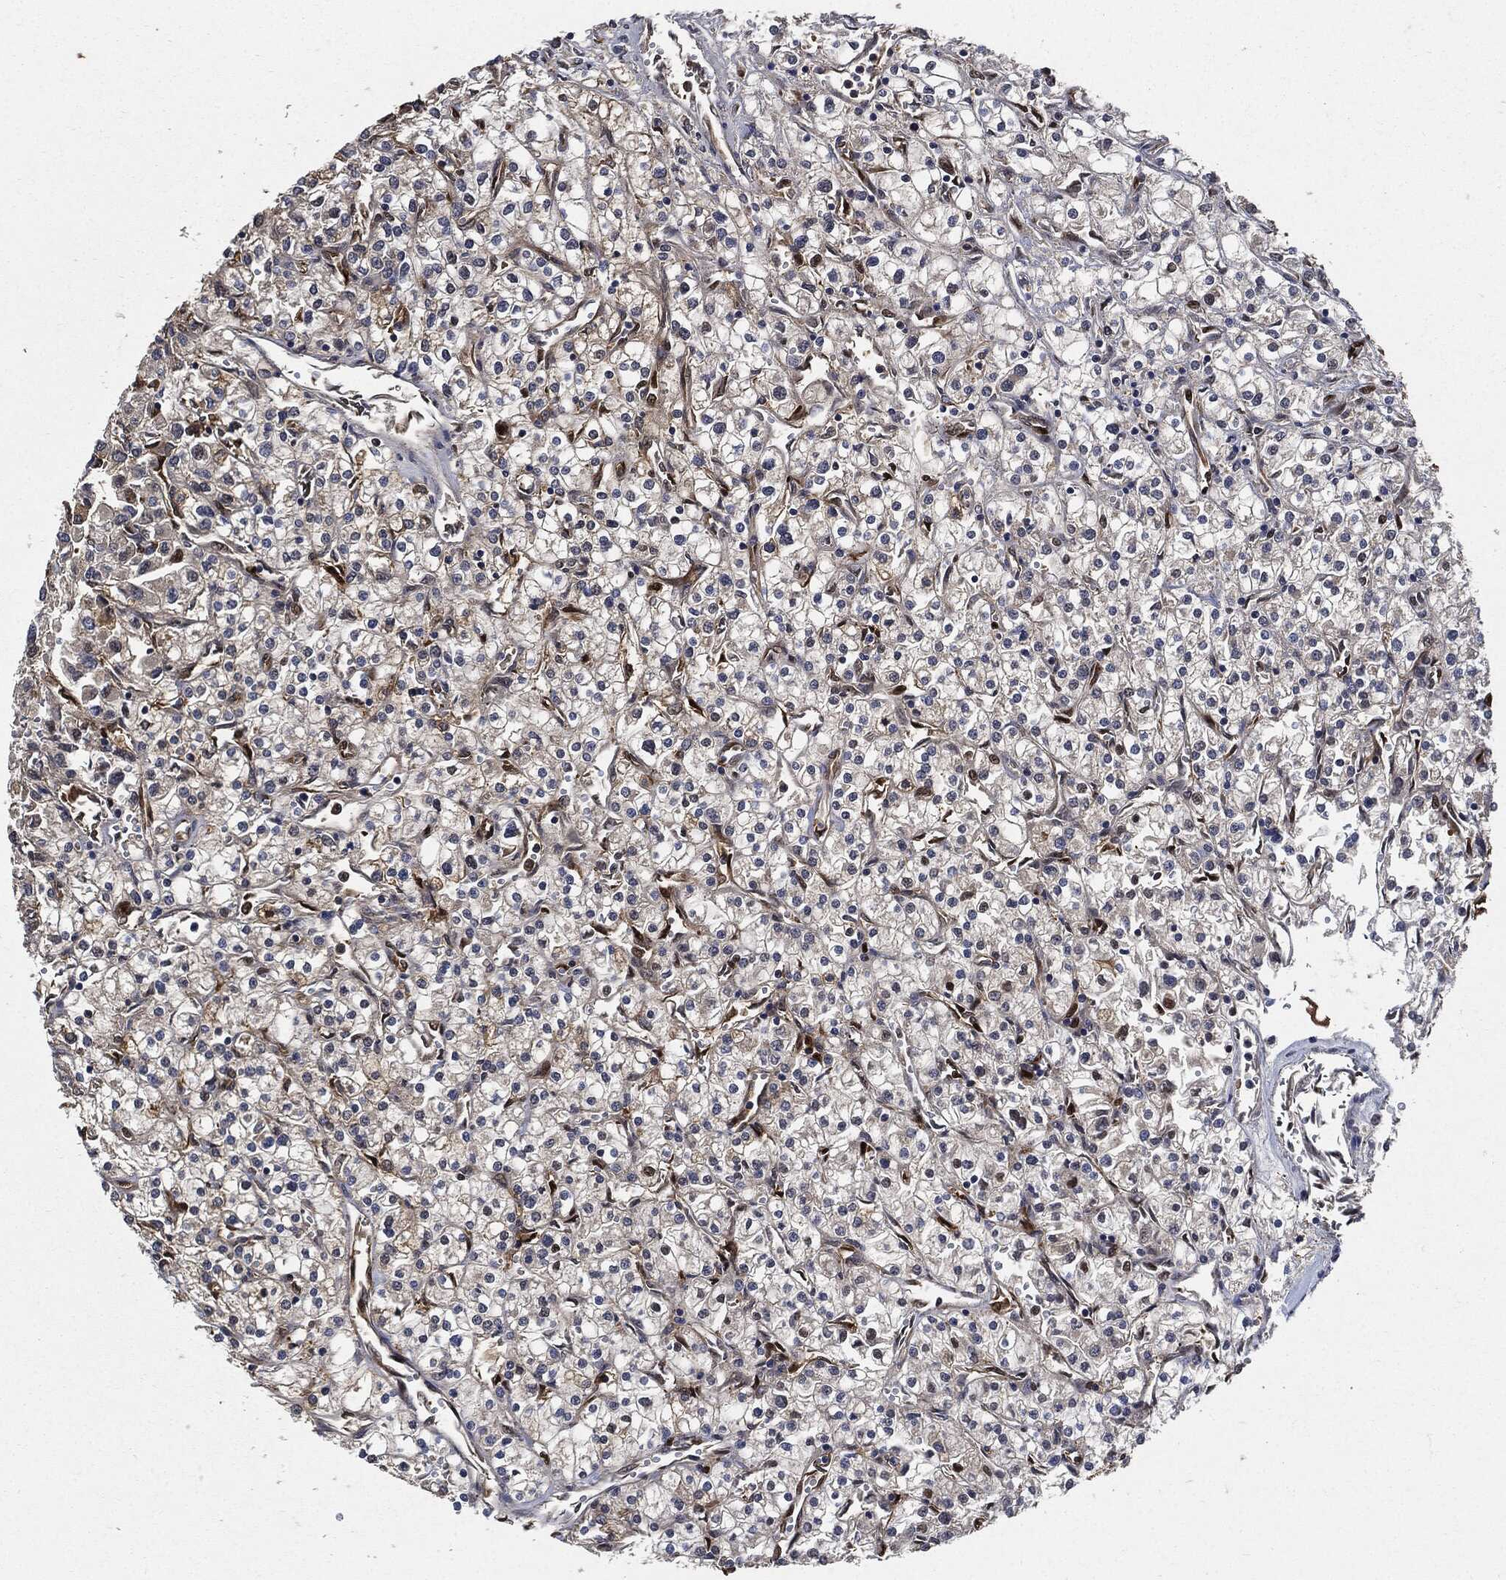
{"staining": {"intensity": "strong", "quantity": "25%-75%", "location": "cytoplasmic/membranous"}, "tissue": "renal cancer", "cell_type": "Tumor cells", "image_type": "cancer", "snomed": [{"axis": "morphology", "description": "Adenocarcinoma, NOS"}, {"axis": "topography", "description": "Kidney"}], "caption": "Adenocarcinoma (renal) stained for a protein (brown) displays strong cytoplasmic/membranous positive staining in approximately 25%-75% of tumor cells.", "gene": "XPNPEP1", "patient": {"sex": "male", "age": 80}}